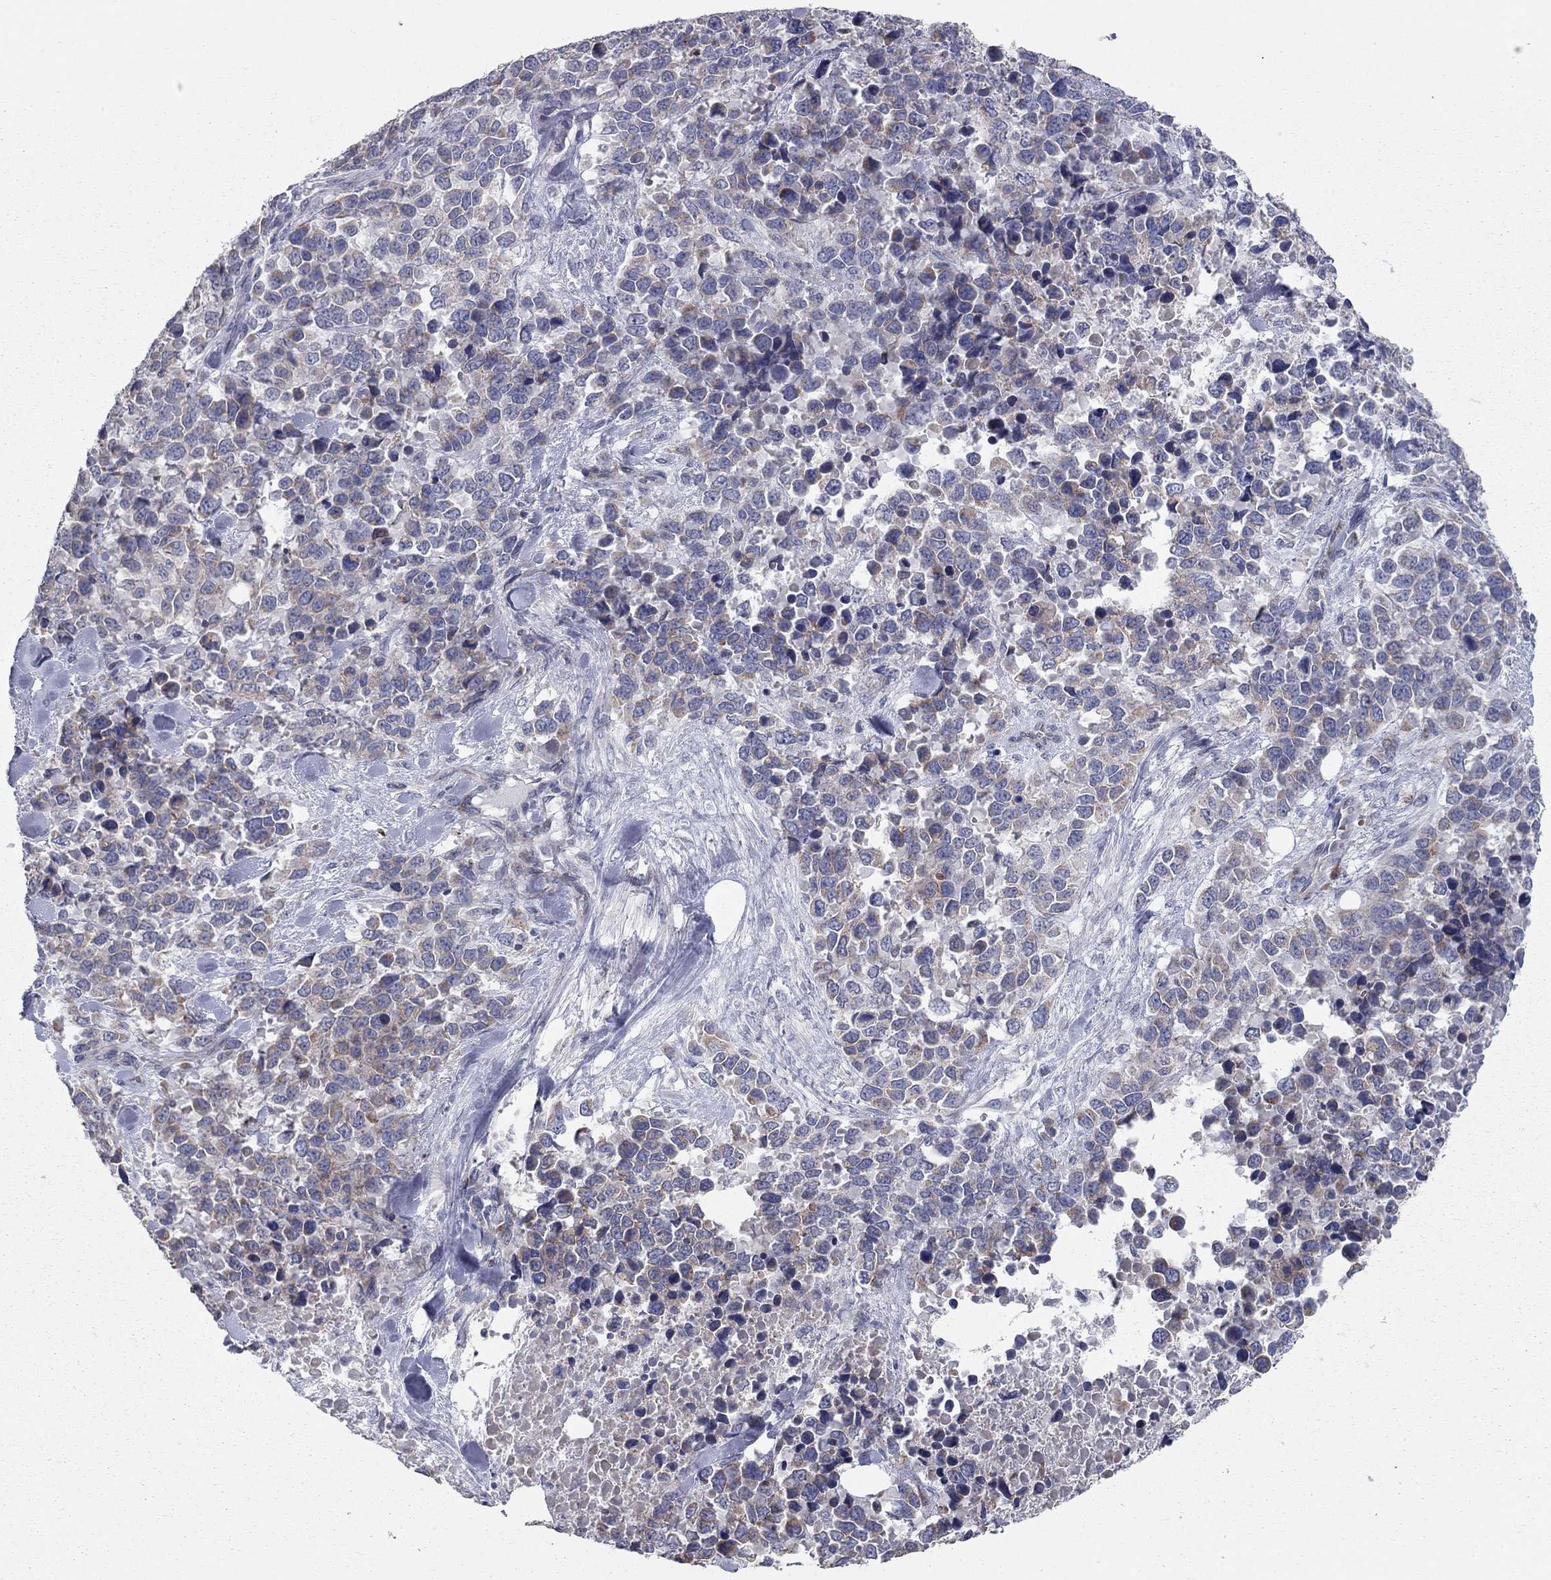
{"staining": {"intensity": "weak", "quantity": "25%-75%", "location": "cytoplasmic/membranous"}, "tissue": "melanoma", "cell_type": "Tumor cells", "image_type": "cancer", "snomed": [{"axis": "morphology", "description": "Malignant melanoma, Metastatic site"}, {"axis": "topography", "description": "Skin"}], "caption": "An image of human melanoma stained for a protein reveals weak cytoplasmic/membranous brown staining in tumor cells. (DAB IHC with brightfield microscopy, high magnification).", "gene": "KANSL1L", "patient": {"sex": "male", "age": 84}}